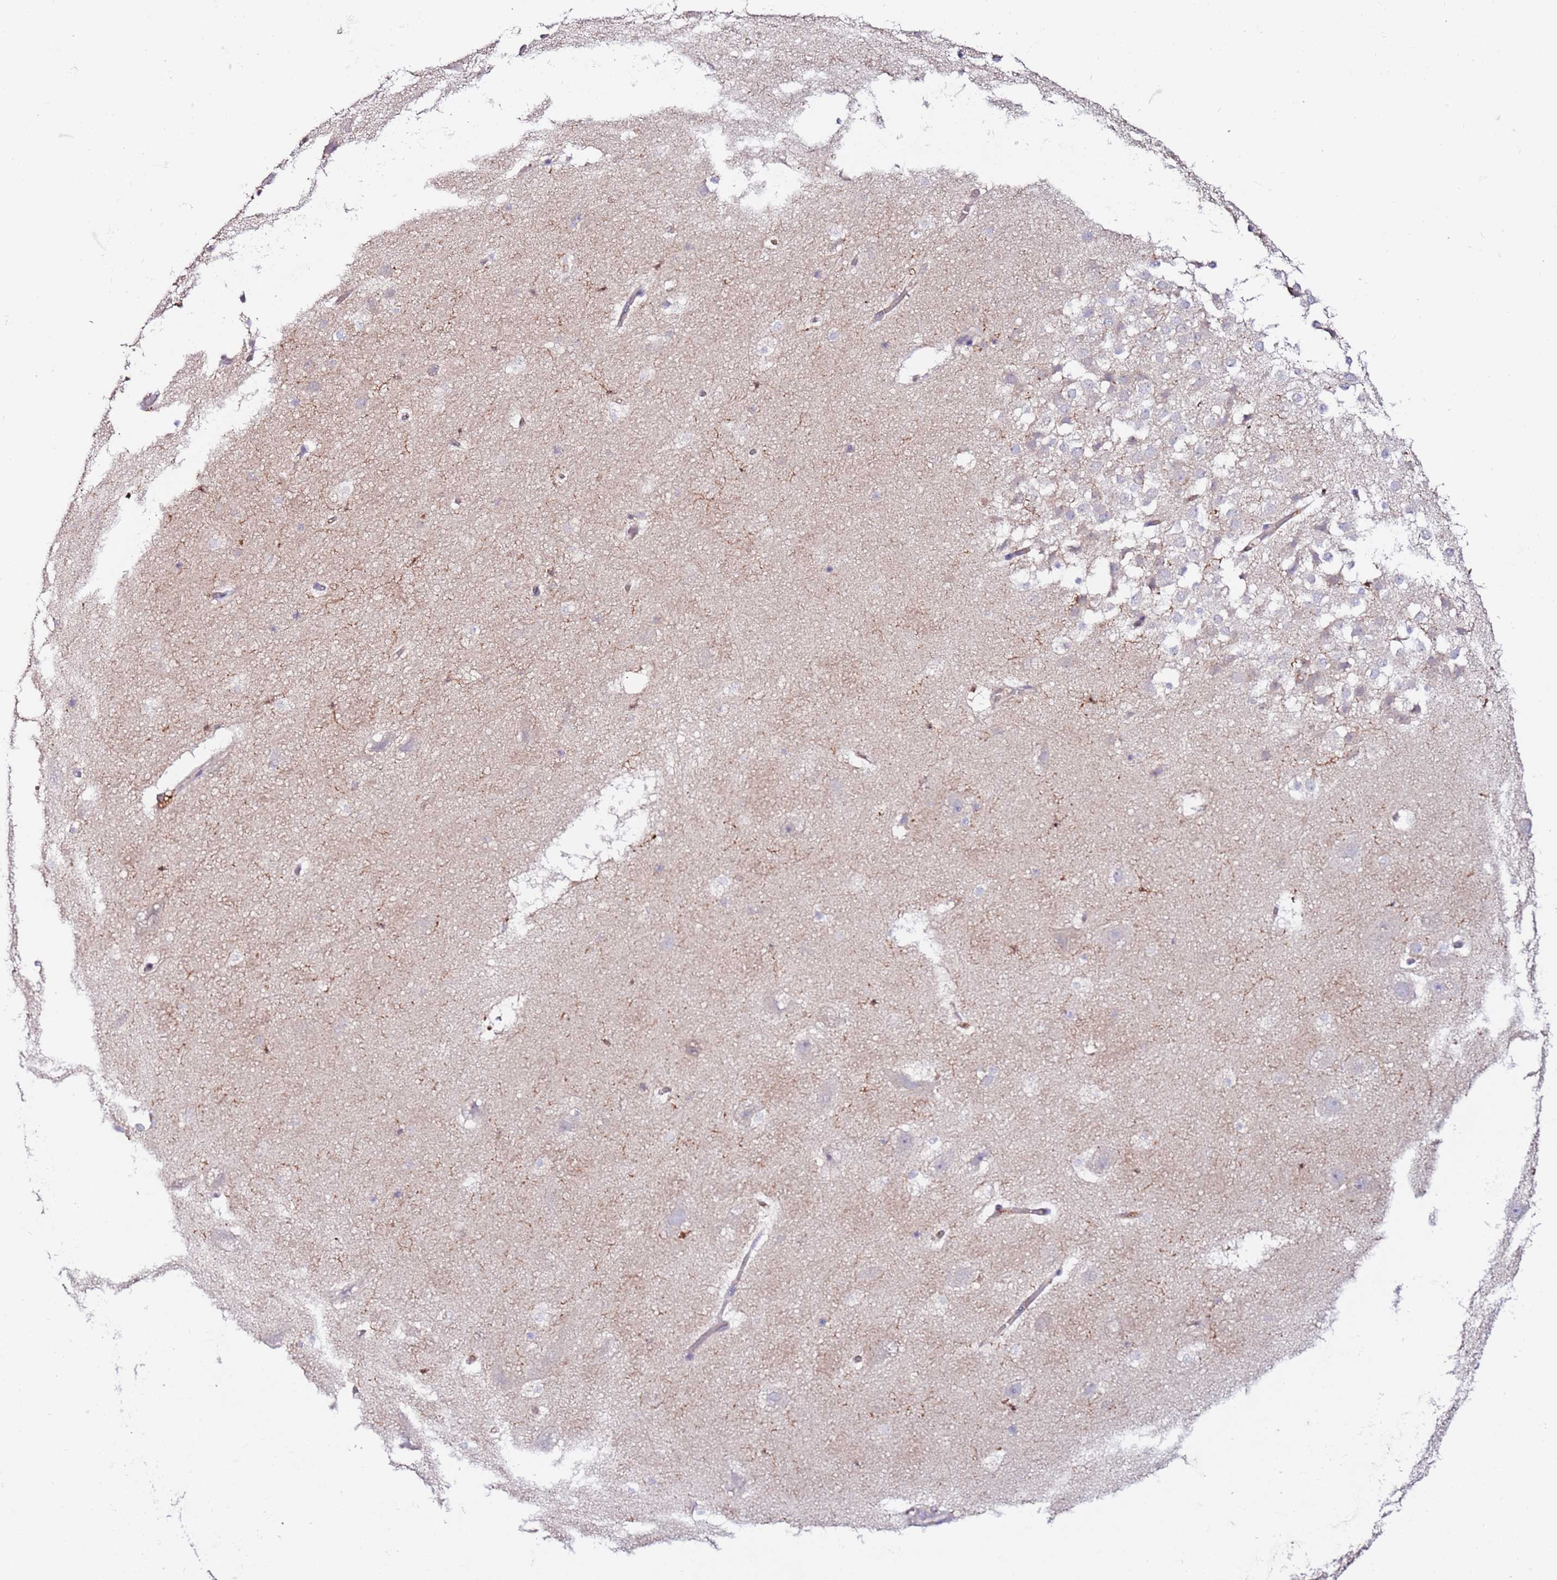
{"staining": {"intensity": "negative", "quantity": "none", "location": "none"}, "tissue": "hippocampus", "cell_type": "Glial cells", "image_type": "normal", "snomed": [{"axis": "morphology", "description": "Normal tissue, NOS"}, {"axis": "topography", "description": "Hippocampus"}], "caption": "Glial cells are negative for protein expression in benign human hippocampus. (DAB (3,3'-diaminobenzidine) immunohistochemistry, high magnification).", "gene": "FLVCR1", "patient": {"sex": "female", "age": 52}}